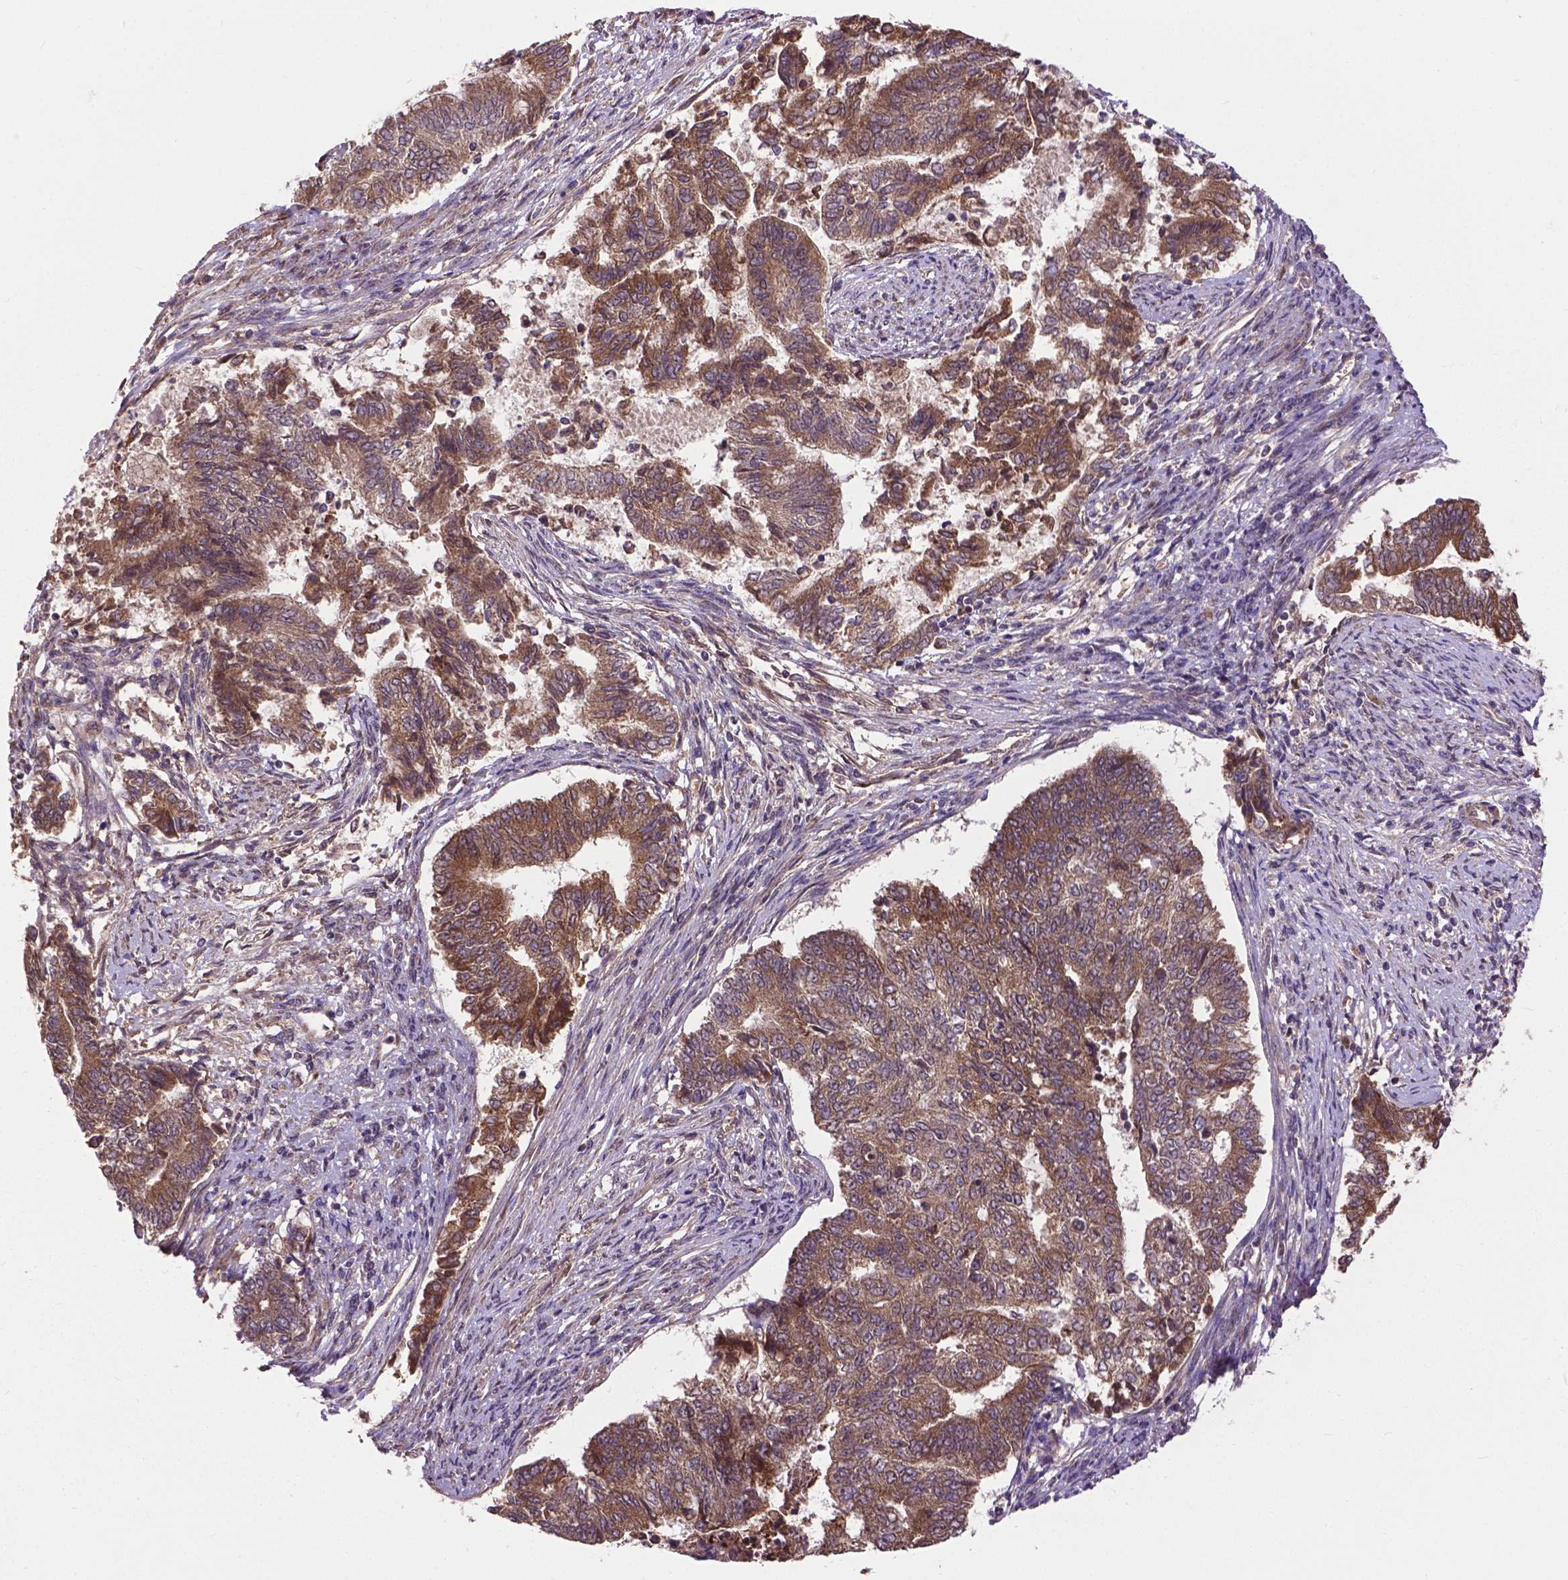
{"staining": {"intensity": "moderate", "quantity": ">75%", "location": "cytoplasmic/membranous"}, "tissue": "endometrial cancer", "cell_type": "Tumor cells", "image_type": "cancer", "snomed": [{"axis": "morphology", "description": "Adenocarcinoma, NOS"}, {"axis": "topography", "description": "Endometrium"}], "caption": "Protein expression analysis of endometrial cancer (adenocarcinoma) reveals moderate cytoplasmic/membranous expression in approximately >75% of tumor cells.", "gene": "ZNF616", "patient": {"sex": "female", "age": 65}}